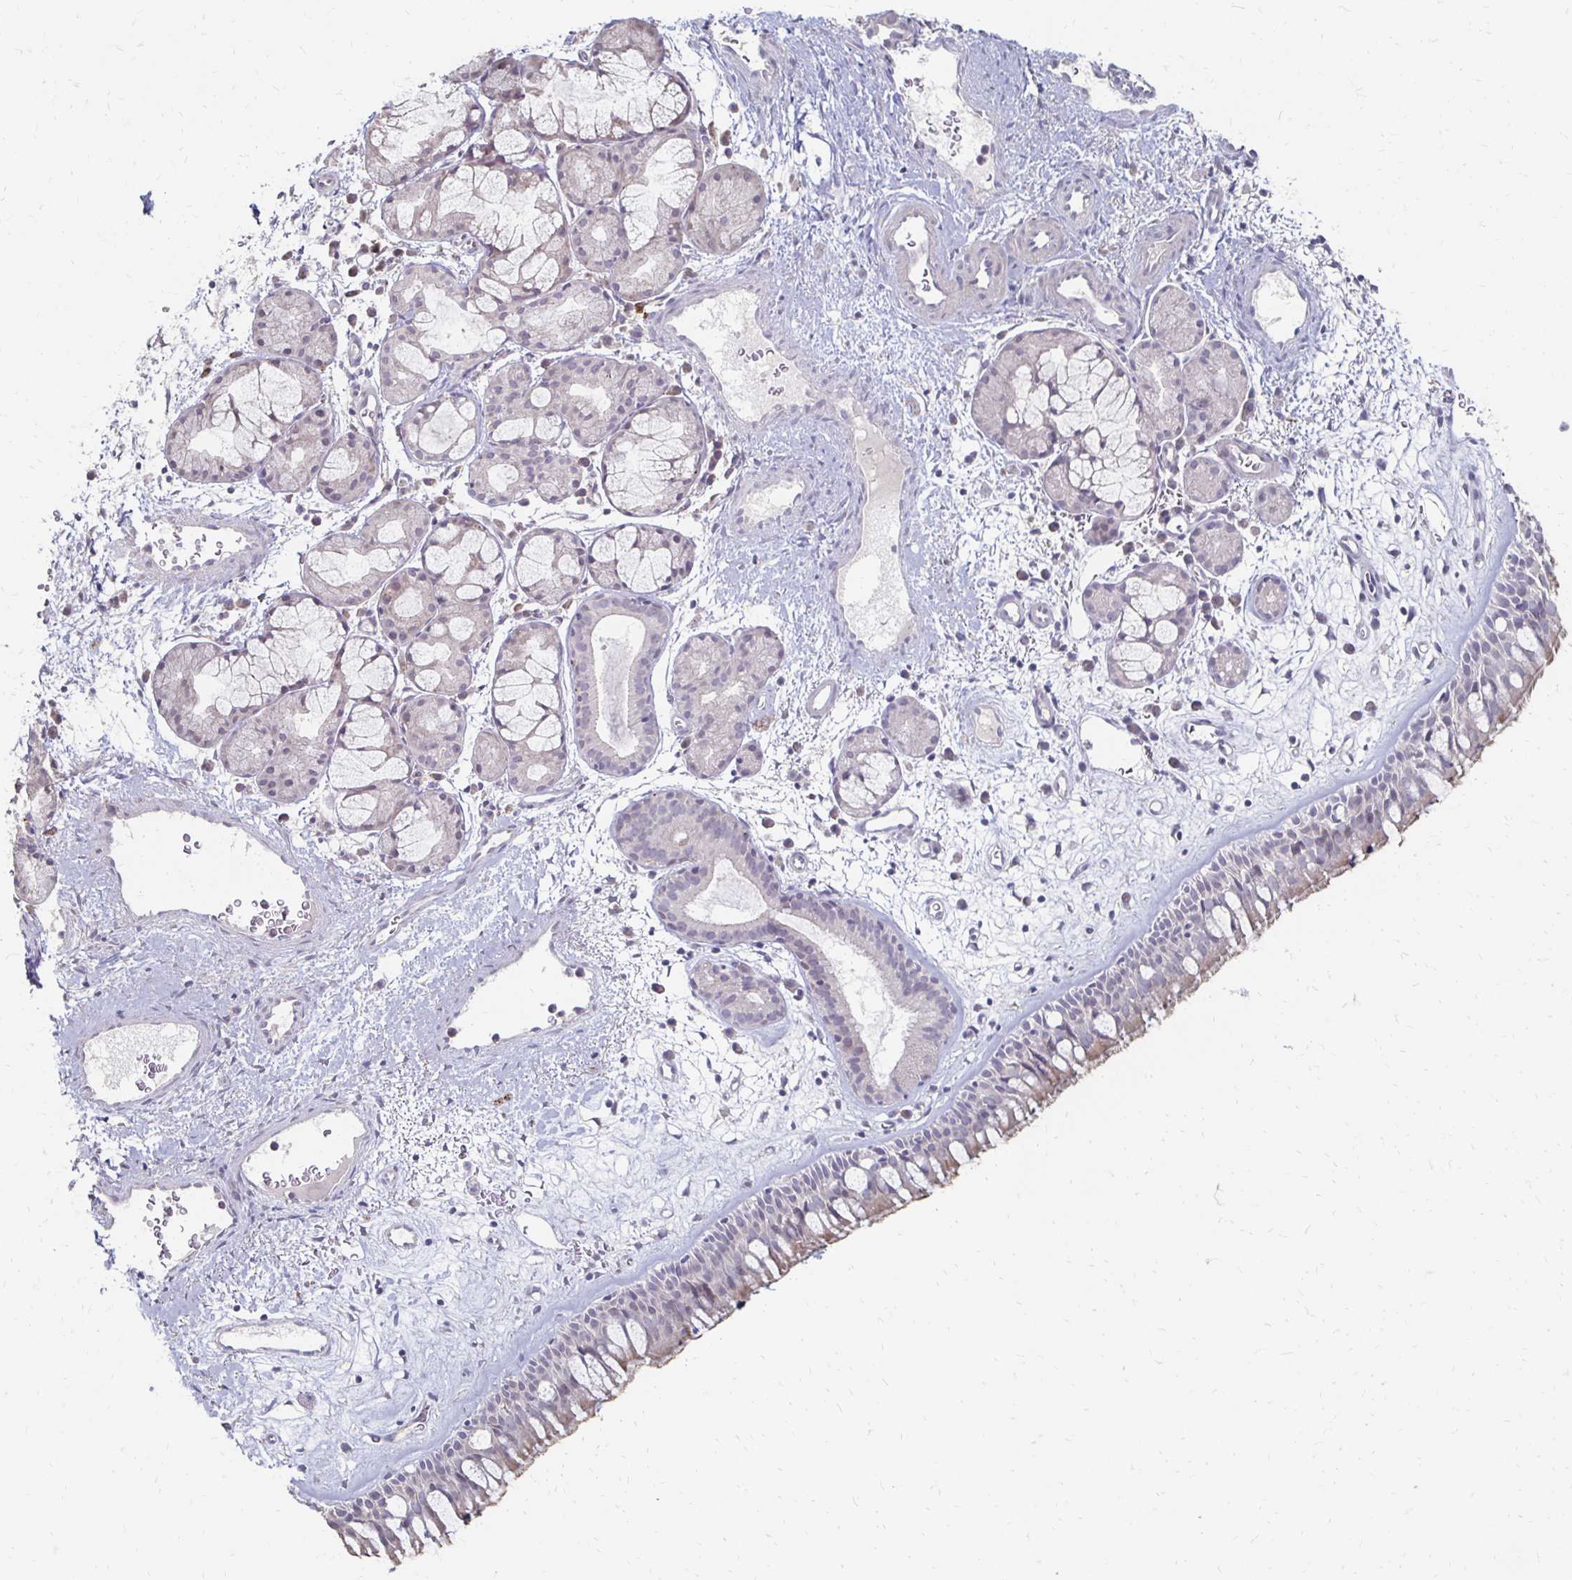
{"staining": {"intensity": "weak", "quantity": "<25%", "location": "cytoplasmic/membranous"}, "tissue": "nasopharynx", "cell_type": "Respiratory epithelial cells", "image_type": "normal", "snomed": [{"axis": "morphology", "description": "Normal tissue, NOS"}, {"axis": "topography", "description": "Nasopharynx"}], "caption": "Photomicrograph shows no protein expression in respiratory epithelial cells of normal nasopharynx. (DAB (3,3'-diaminobenzidine) immunohistochemistry, high magnification).", "gene": "ZNF727", "patient": {"sex": "male", "age": 65}}